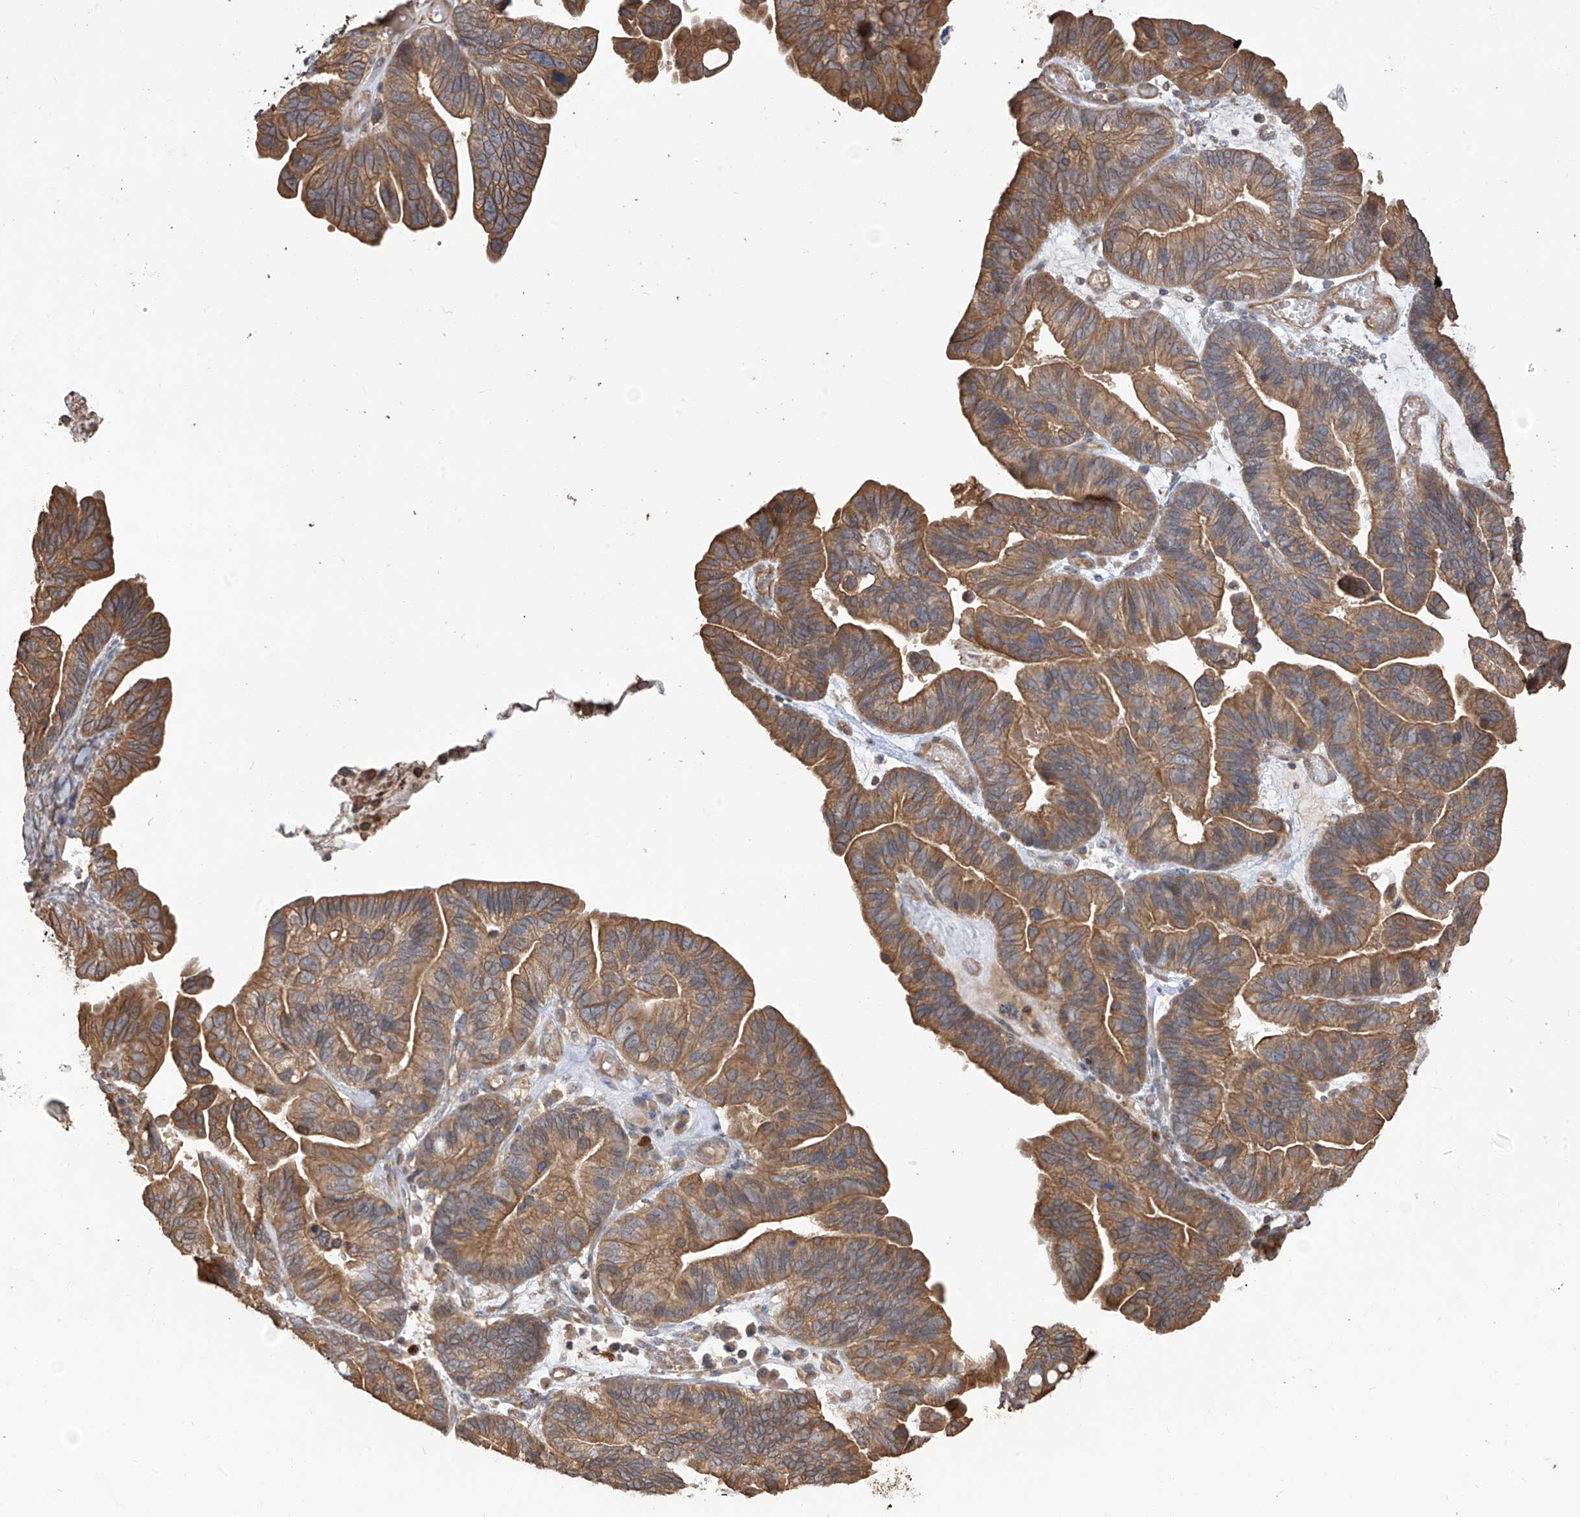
{"staining": {"intensity": "moderate", "quantity": ">75%", "location": "cytoplasmic/membranous"}, "tissue": "ovarian cancer", "cell_type": "Tumor cells", "image_type": "cancer", "snomed": [{"axis": "morphology", "description": "Cystadenocarcinoma, serous, NOS"}, {"axis": "topography", "description": "Ovary"}], "caption": "Immunohistochemistry (IHC) staining of ovarian cancer, which exhibits medium levels of moderate cytoplasmic/membranous staining in about >75% of tumor cells indicating moderate cytoplasmic/membranous protein positivity. The staining was performed using DAB (brown) for protein detection and nuclei were counterstained in hematoxylin (blue).", "gene": "AGBL5", "patient": {"sex": "female", "age": 56}}